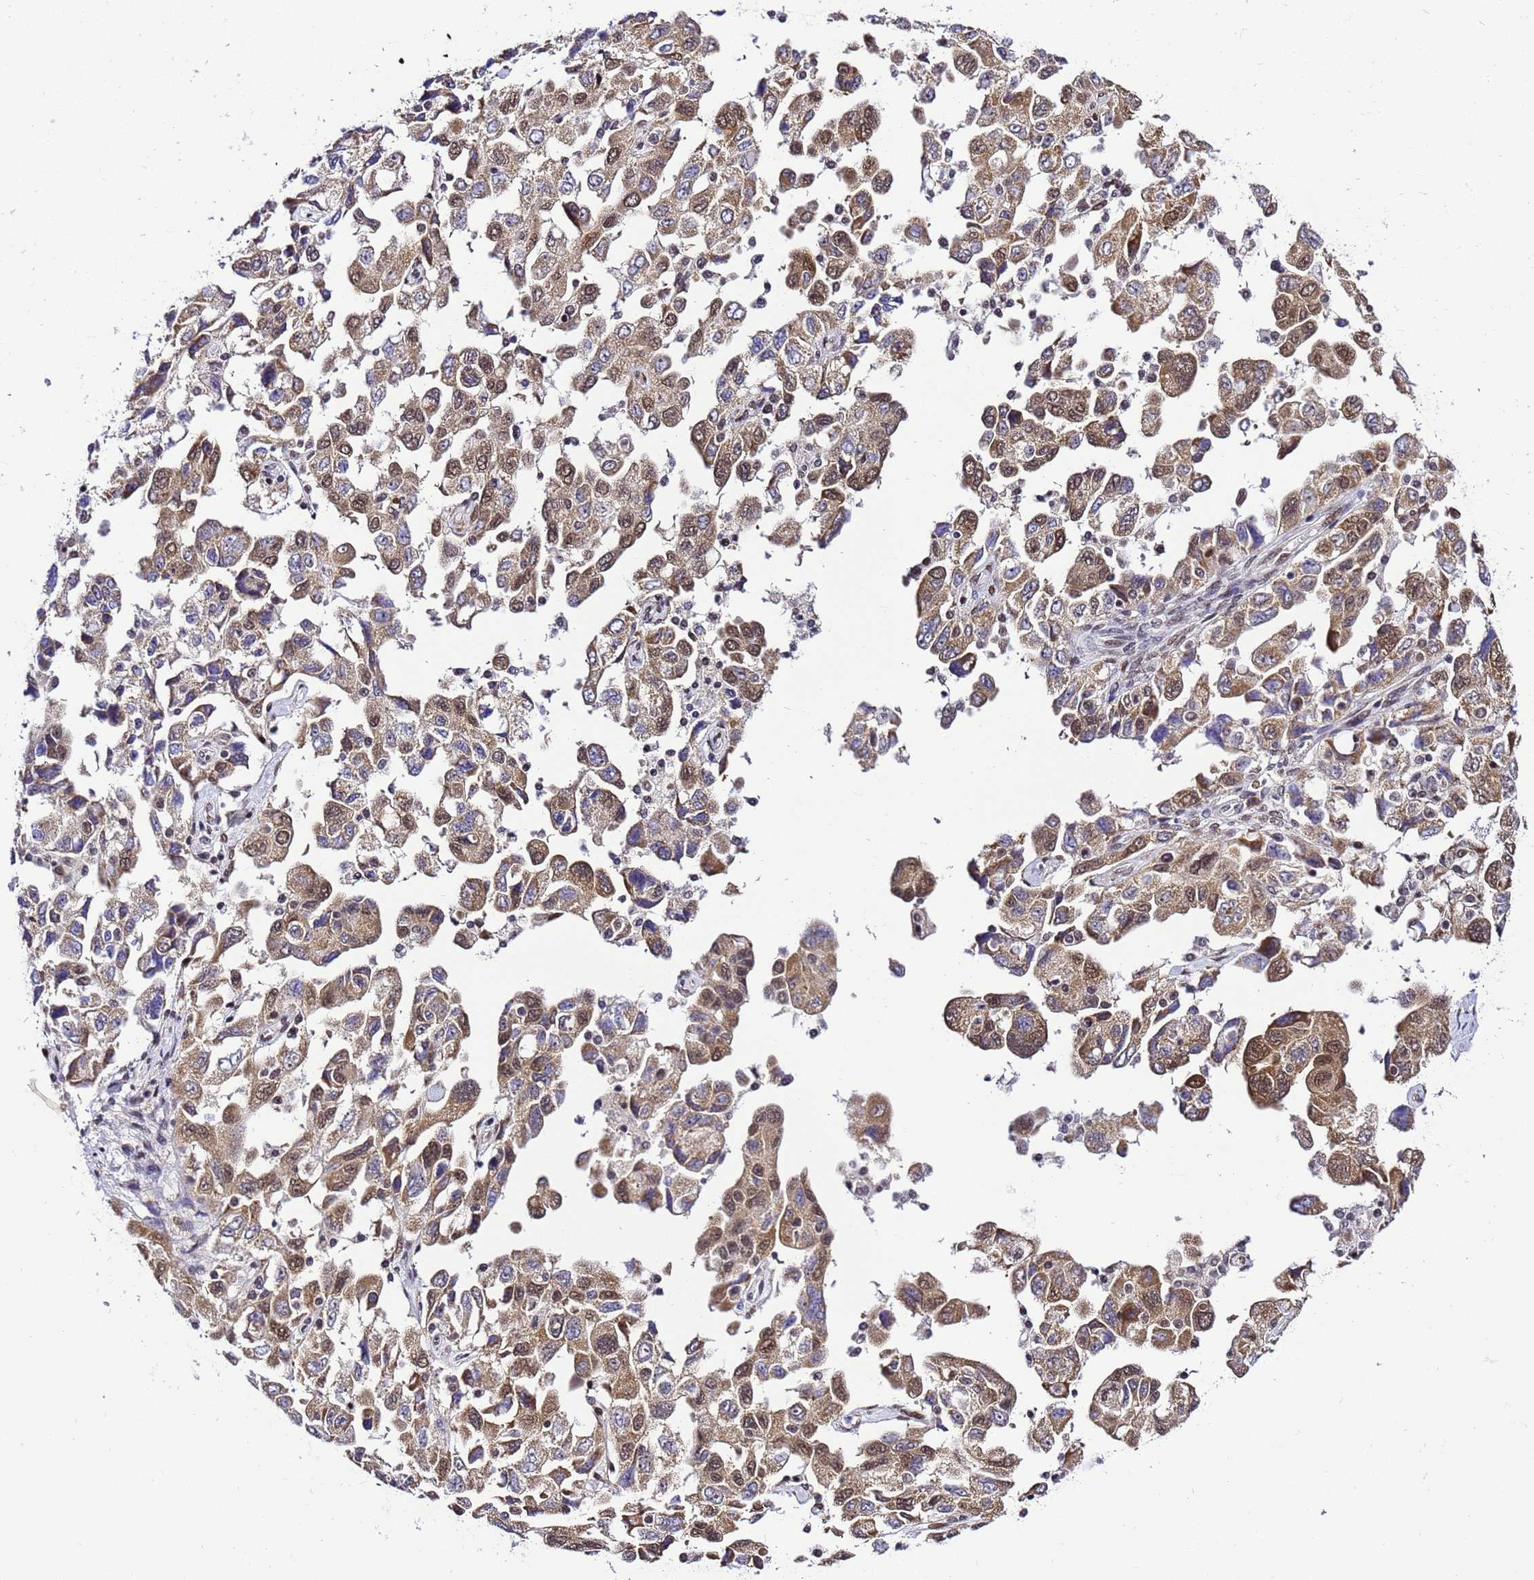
{"staining": {"intensity": "moderate", "quantity": "25%-75%", "location": "cytoplasmic/membranous,nuclear"}, "tissue": "ovarian cancer", "cell_type": "Tumor cells", "image_type": "cancer", "snomed": [{"axis": "morphology", "description": "Carcinoma, NOS"}, {"axis": "morphology", "description": "Cystadenocarcinoma, serous, NOS"}, {"axis": "topography", "description": "Ovary"}], "caption": "Immunohistochemistry (IHC) image of human ovarian cancer stained for a protein (brown), which displays medium levels of moderate cytoplasmic/membranous and nuclear expression in approximately 25%-75% of tumor cells.", "gene": "SMN1", "patient": {"sex": "female", "age": 69}}